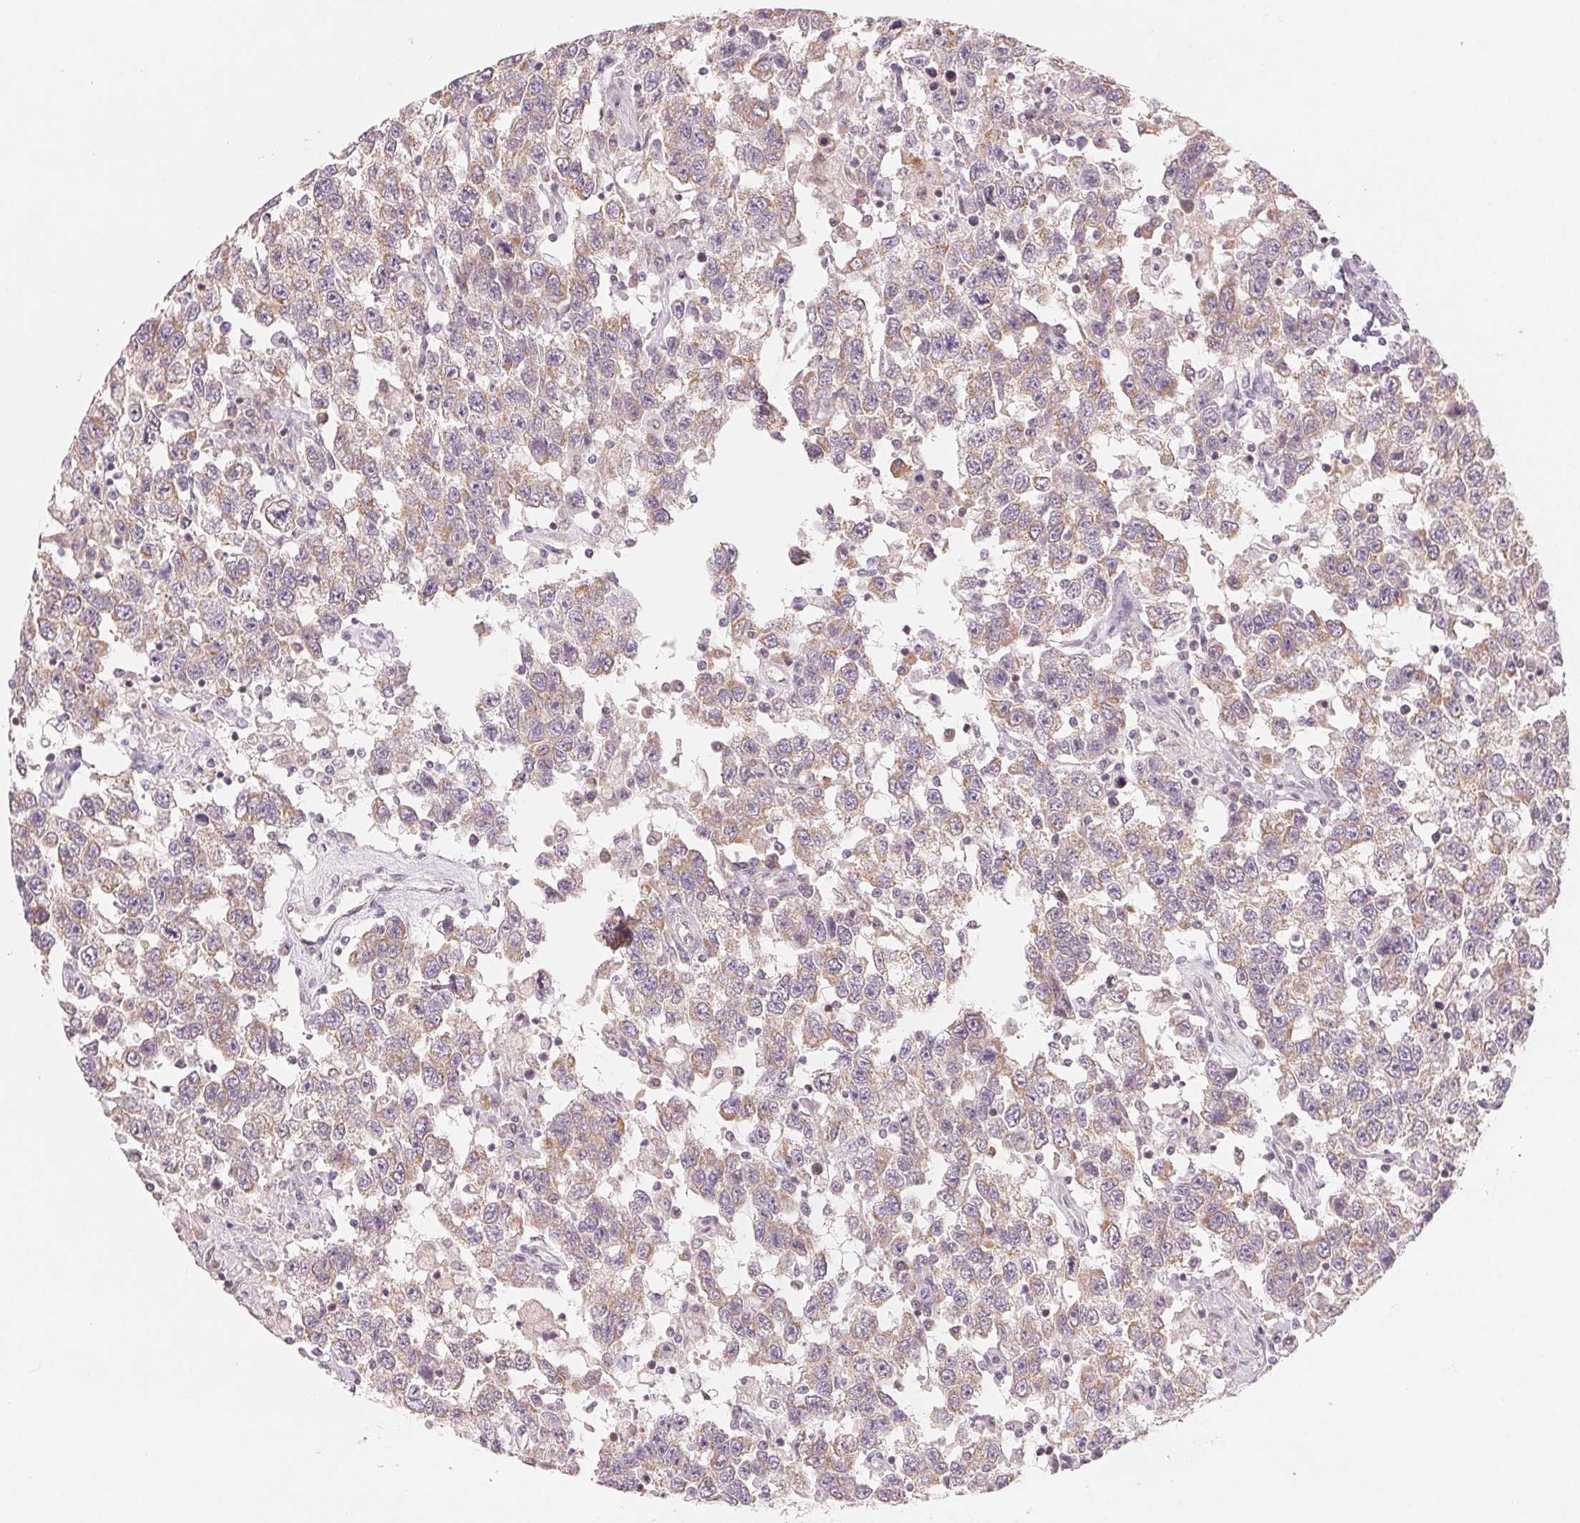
{"staining": {"intensity": "moderate", "quantity": "25%-75%", "location": "cytoplasmic/membranous"}, "tissue": "testis cancer", "cell_type": "Tumor cells", "image_type": "cancer", "snomed": [{"axis": "morphology", "description": "Seminoma, NOS"}, {"axis": "topography", "description": "Testis"}], "caption": "DAB (3,3'-diaminobenzidine) immunohistochemical staining of human testis seminoma displays moderate cytoplasmic/membranous protein positivity in about 25%-75% of tumor cells.", "gene": "DENND2C", "patient": {"sex": "male", "age": 41}}